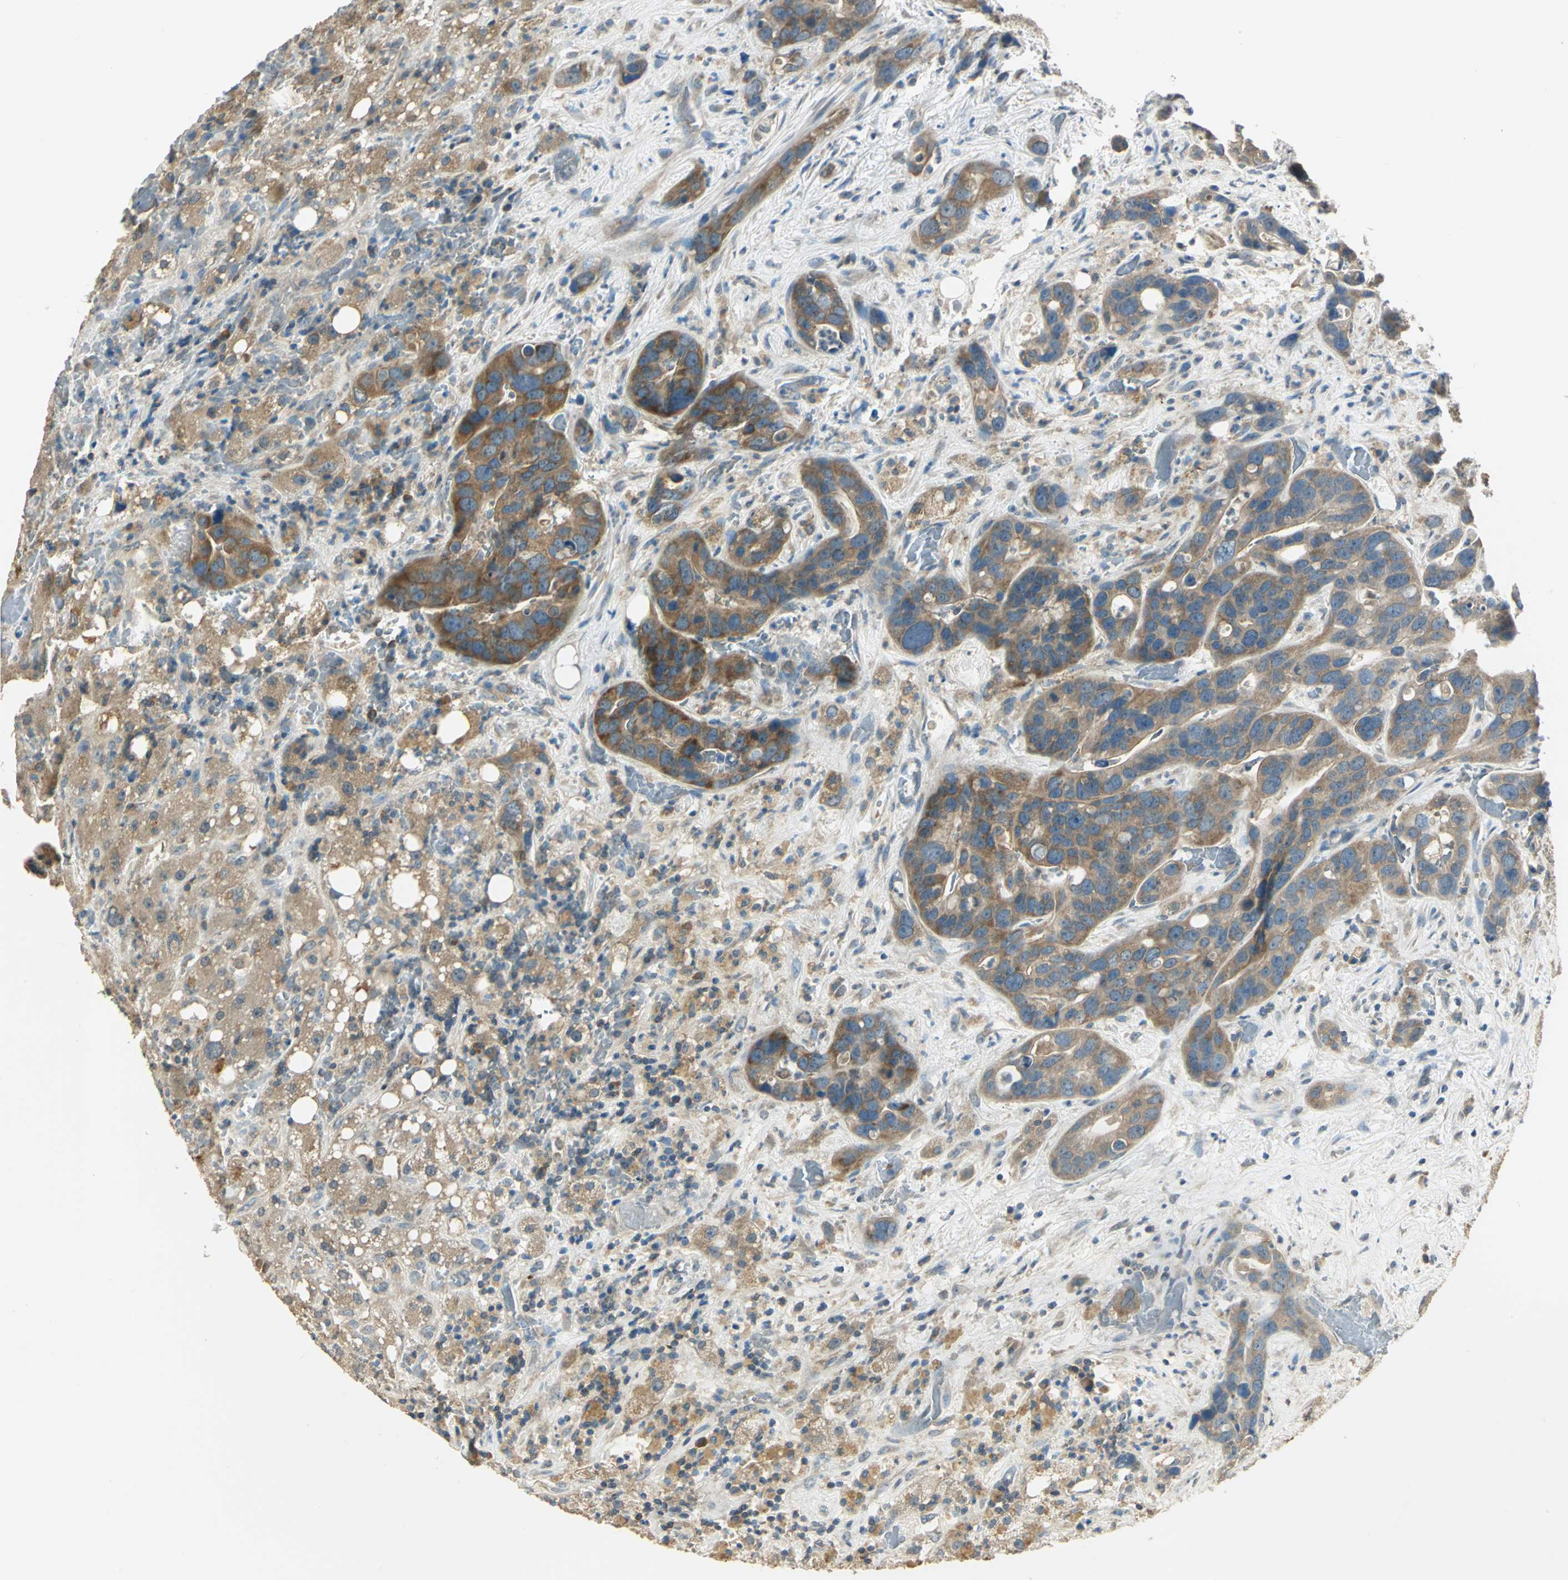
{"staining": {"intensity": "strong", "quantity": ">75%", "location": "cytoplasmic/membranous"}, "tissue": "liver cancer", "cell_type": "Tumor cells", "image_type": "cancer", "snomed": [{"axis": "morphology", "description": "Cholangiocarcinoma"}, {"axis": "topography", "description": "Liver"}], "caption": "Liver cancer (cholangiocarcinoma) tissue exhibits strong cytoplasmic/membranous expression in about >75% of tumor cells", "gene": "SHC2", "patient": {"sex": "female", "age": 65}}